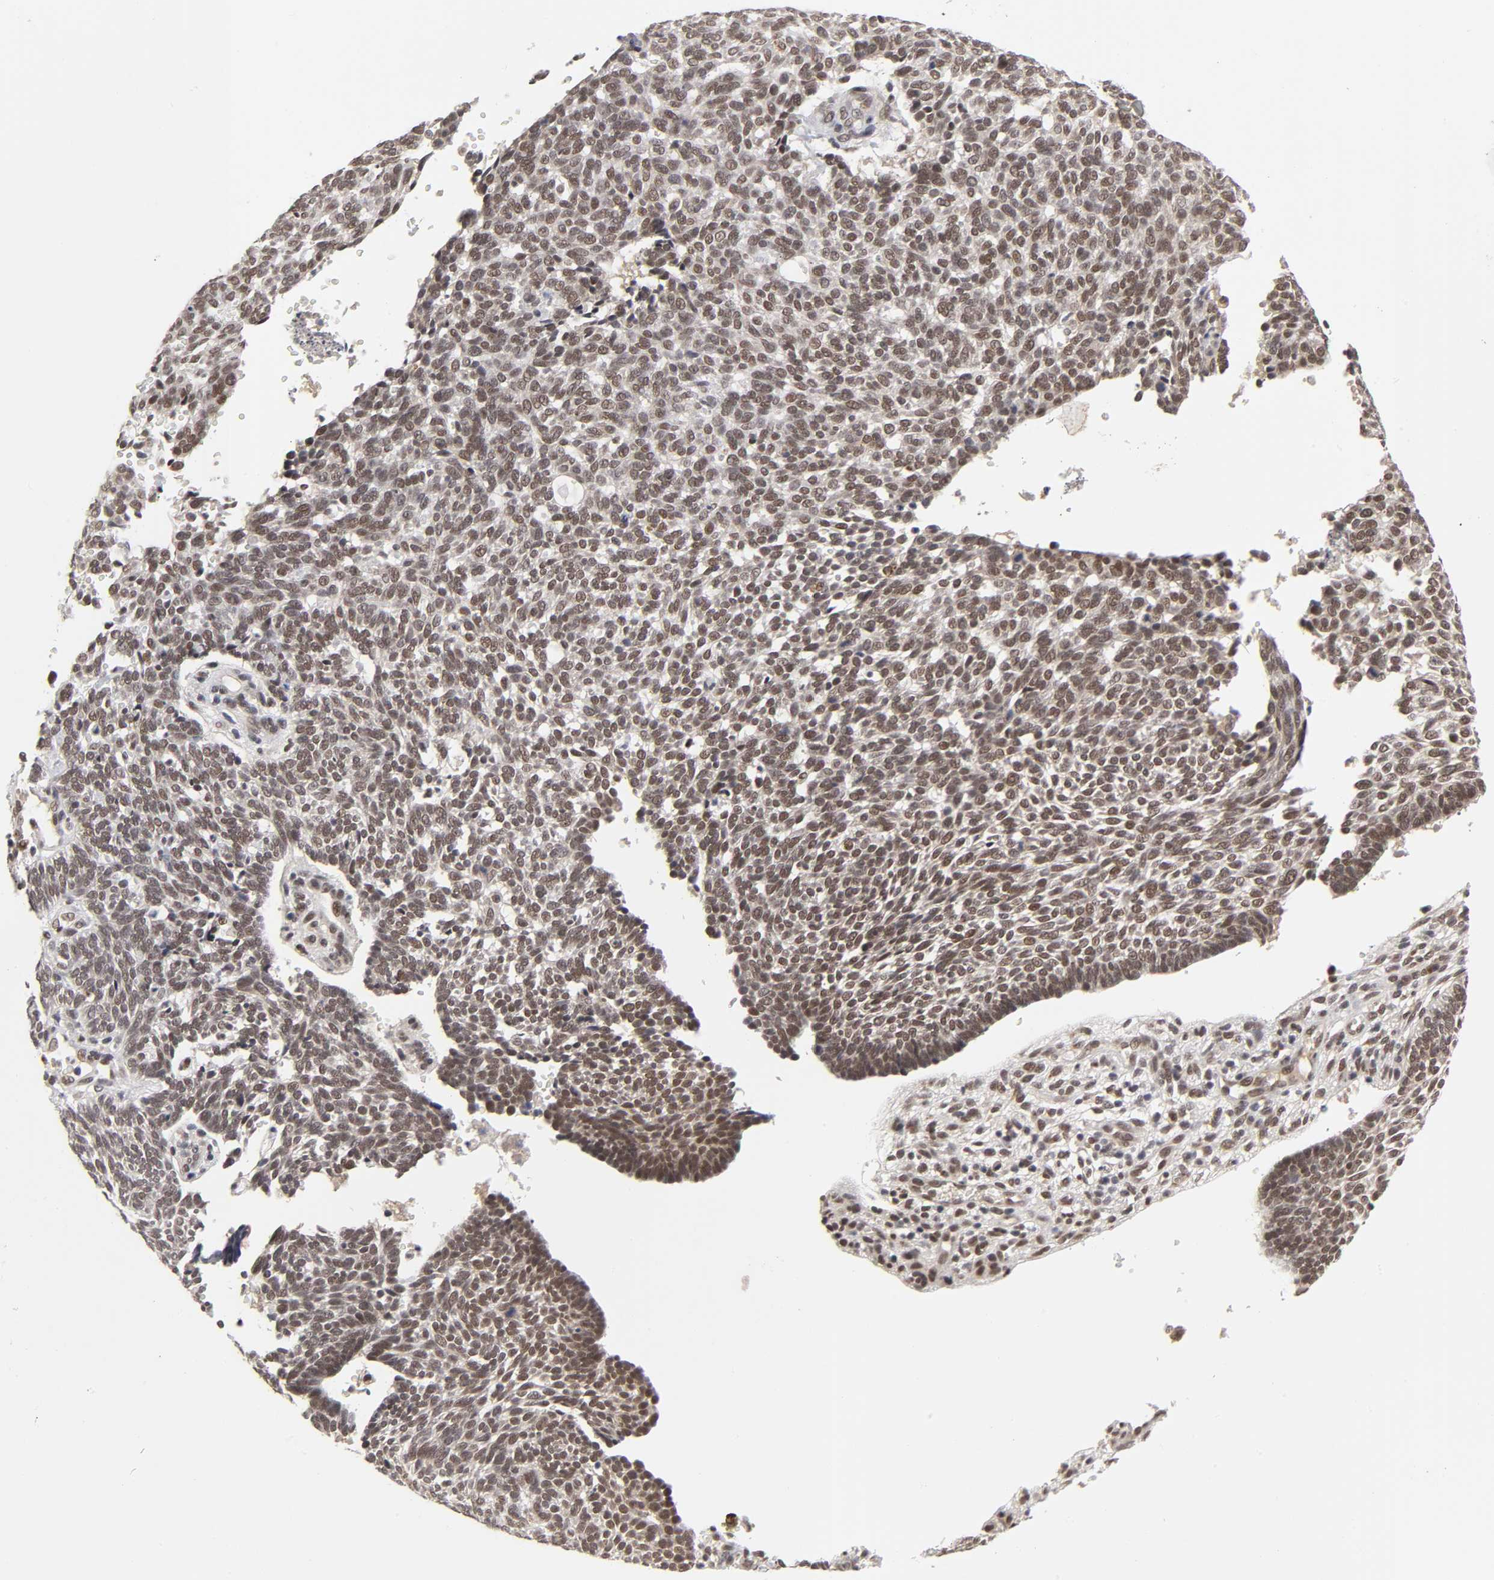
{"staining": {"intensity": "moderate", "quantity": ">75%", "location": "nuclear"}, "tissue": "skin cancer", "cell_type": "Tumor cells", "image_type": "cancer", "snomed": [{"axis": "morphology", "description": "Normal tissue, NOS"}, {"axis": "morphology", "description": "Basal cell carcinoma"}, {"axis": "topography", "description": "Skin"}], "caption": "Protein expression analysis of skin cancer (basal cell carcinoma) shows moderate nuclear expression in approximately >75% of tumor cells.", "gene": "EP300", "patient": {"sex": "male", "age": 87}}